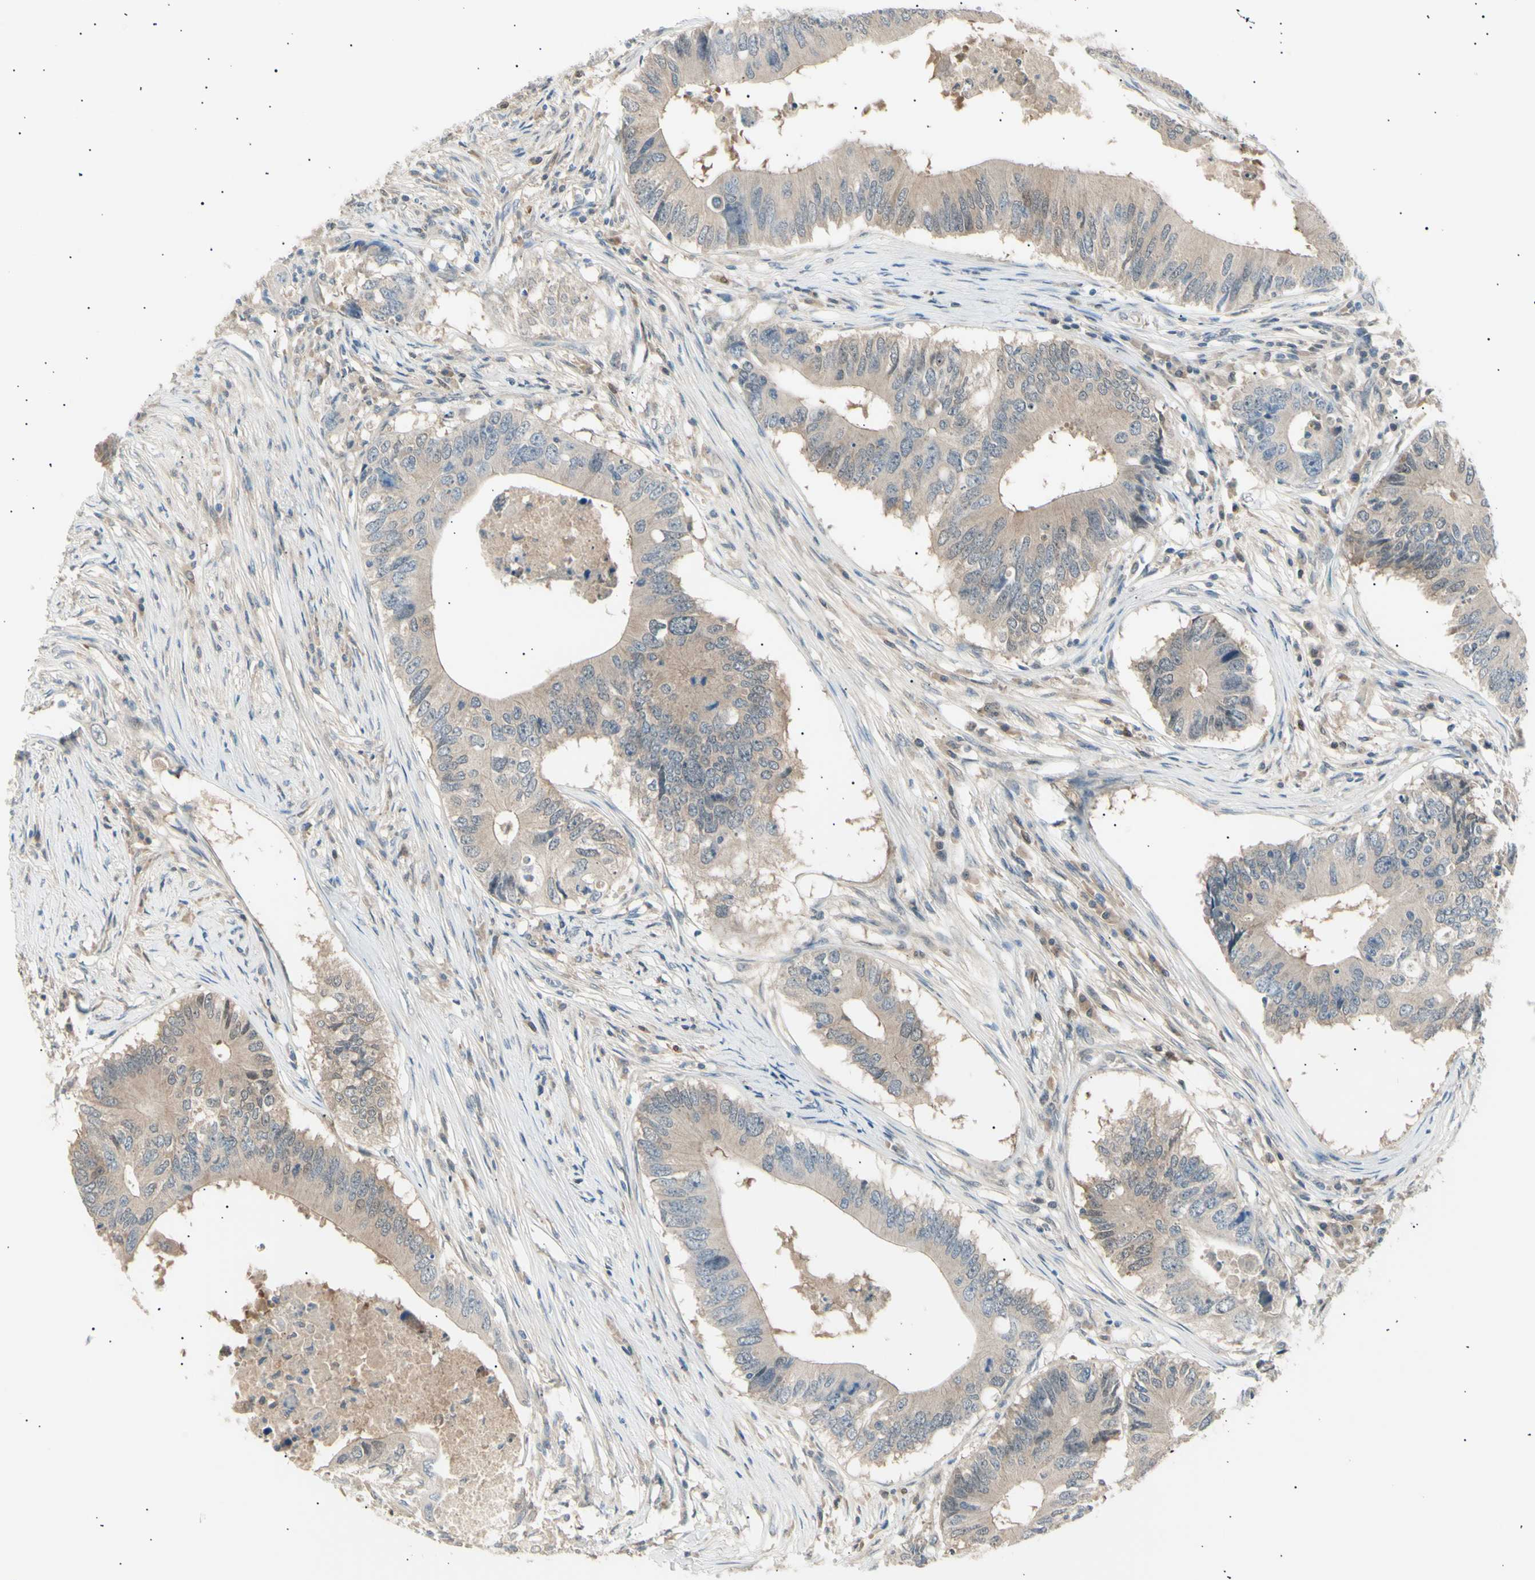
{"staining": {"intensity": "weak", "quantity": ">75%", "location": "cytoplasmic/membranous"}, "tissue": "colorectal cancer", "cell_type": "Tumor cells", "image_type": "cancer", "snomed": [{"axis": "morphology", "description": "Adenocarcinoma, NOS"}, {"axis": "topography", "description": "Colon"}], "caption": "Adenocarcinoma (colorectal) tissue demonstrates weak cytoplasmic/membranous positivity in approximately >75% of tumor cells, visualized by immunohistochemistry.", "gene": "LHPP", "patient": {"sex": "male", "age": 71}}